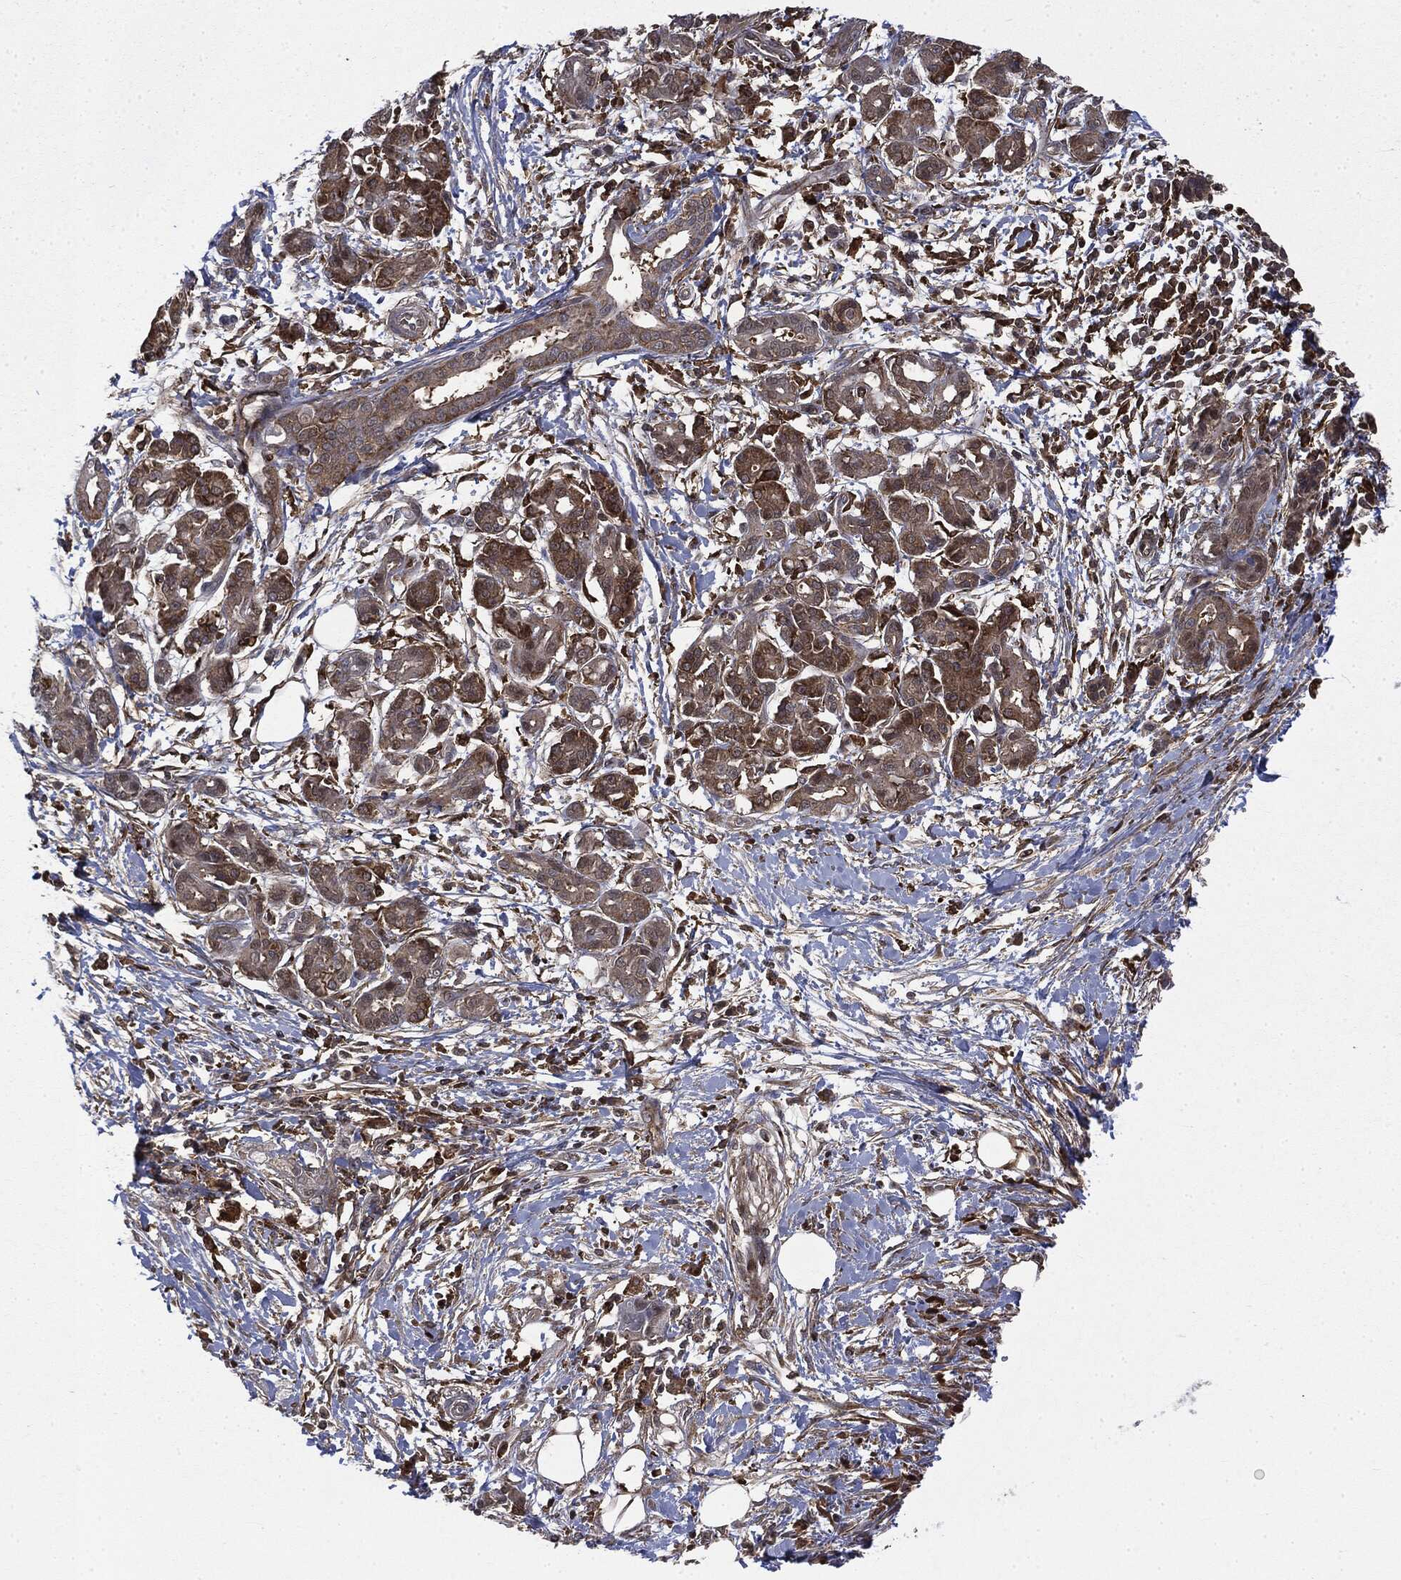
{"staining": {"intensity": "weak", "quantity": "25%-75%", "location": "cytoplasmic/membranous"}, "tissue": "pancreatic cancer", "cell_type": "Tumor cells", "image_type": "cancer", "snomed": [{"axis": "morphology", "description": "Adenocarcinoma, NOS"}, {"axis": "topography", "description": "Pancreas"}], "caption": "Pancreatic adenocarcinoma was stained to show a protein in brown. There is low levels of weak cytoplasmic/membranous staining in about 25%-75% of tumor cells.", "gene": "SNX5", "patient": {"sex": "male", "age": 72}}